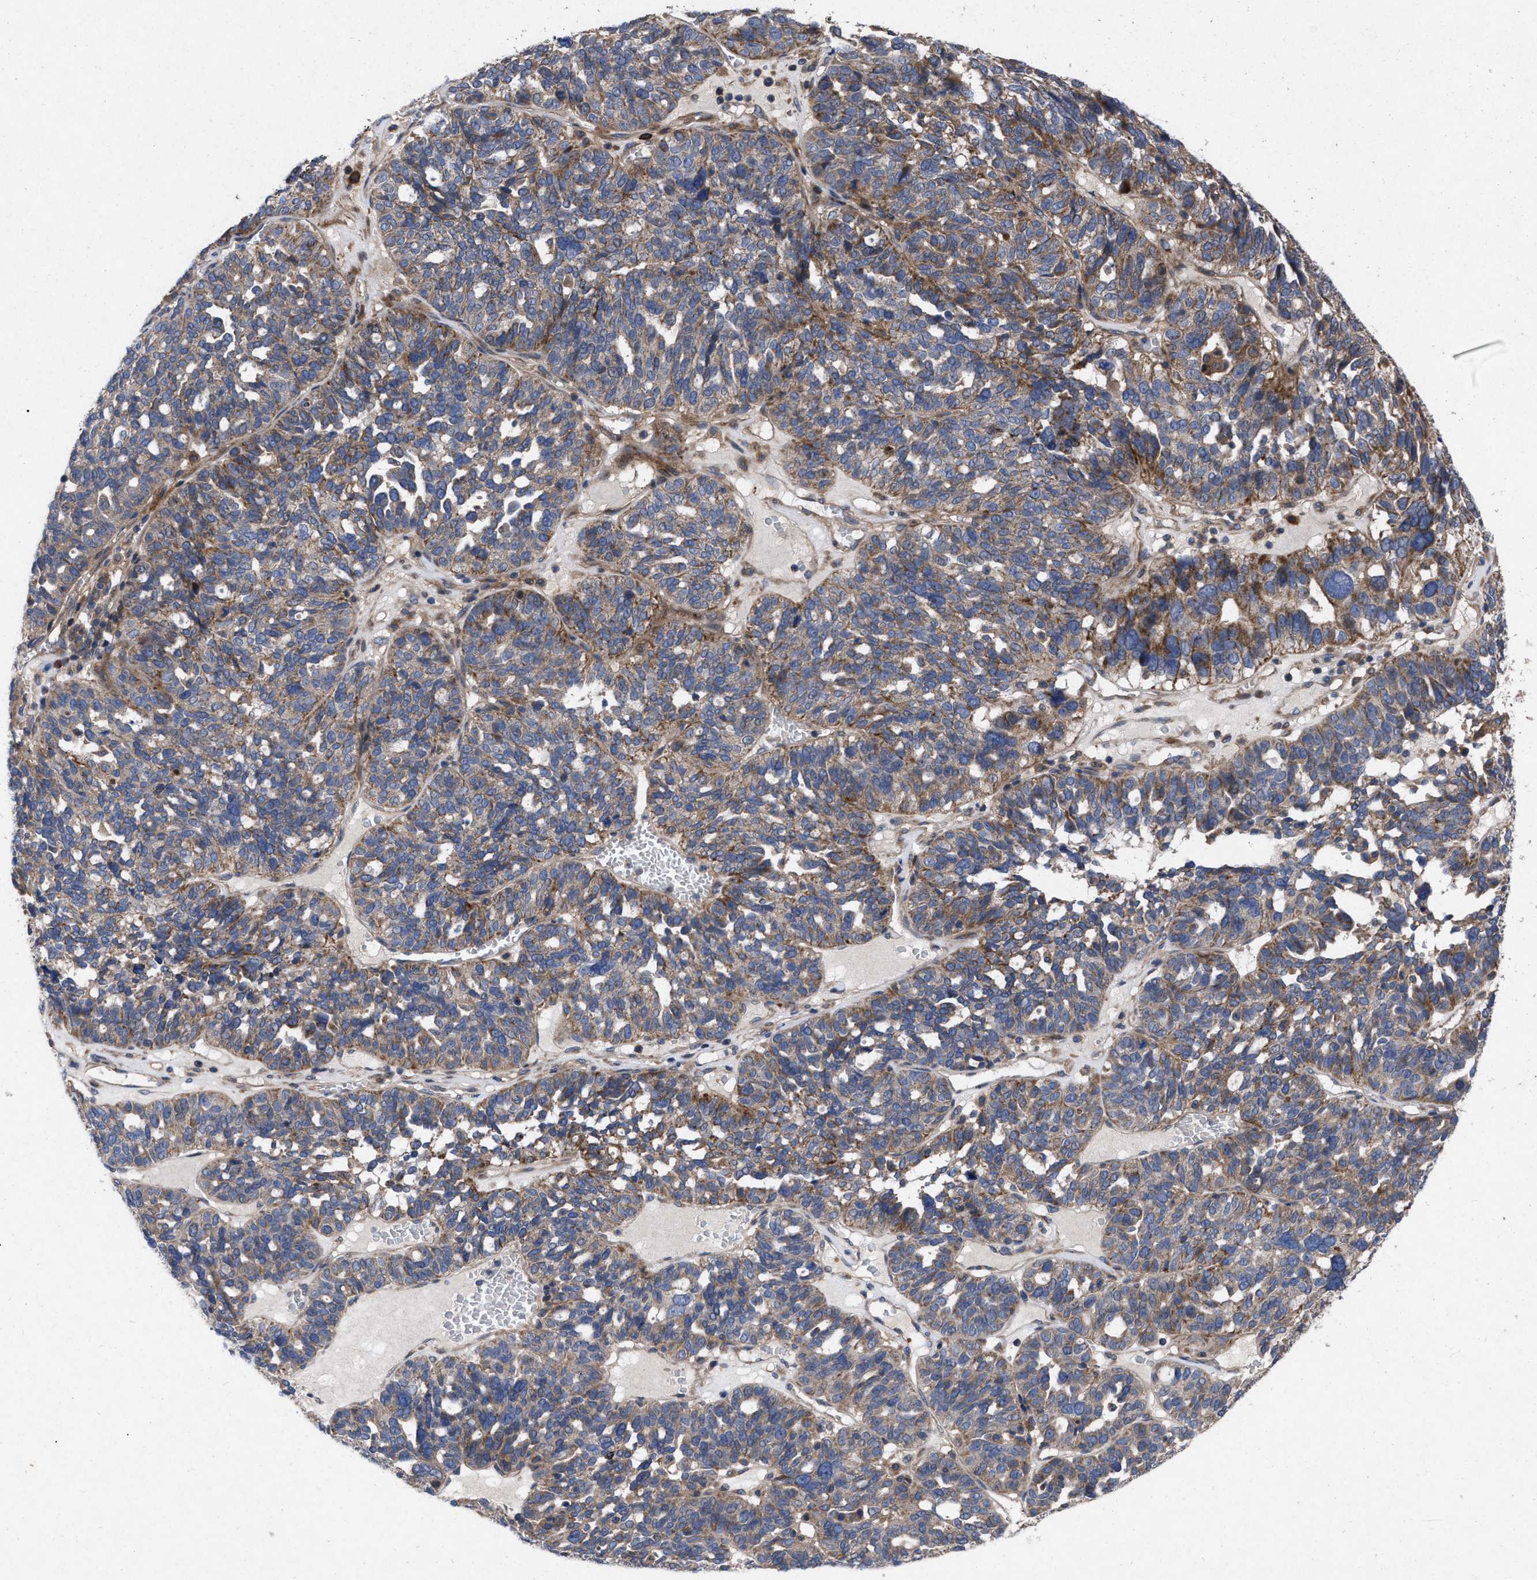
{"staining": {"intensity": "moderate", "quantity": ">75%", "location": "cytoplasmic/membranous"}, "tissue": "ovarian cancer", "cell_type": "Tumor cells", "image_type": "cancer", "snomed": [{"axis": "morphology", "description": "Cystadenocarcinoma, serous, NOS"}, {"axis": "topography", "description": "Ovary"}], "caption": "Immunohistochemistry (IHC) photomicrograph of human serous cystadenocarcinoma (ovarian) stained for a protein (brown), which demonstrates medium levels of moderate cytoplasmic/membranous staining in about >75% of tumor cells.", "gene": "CDKN2C", "patient": {"sex": "female", "age": 59}}